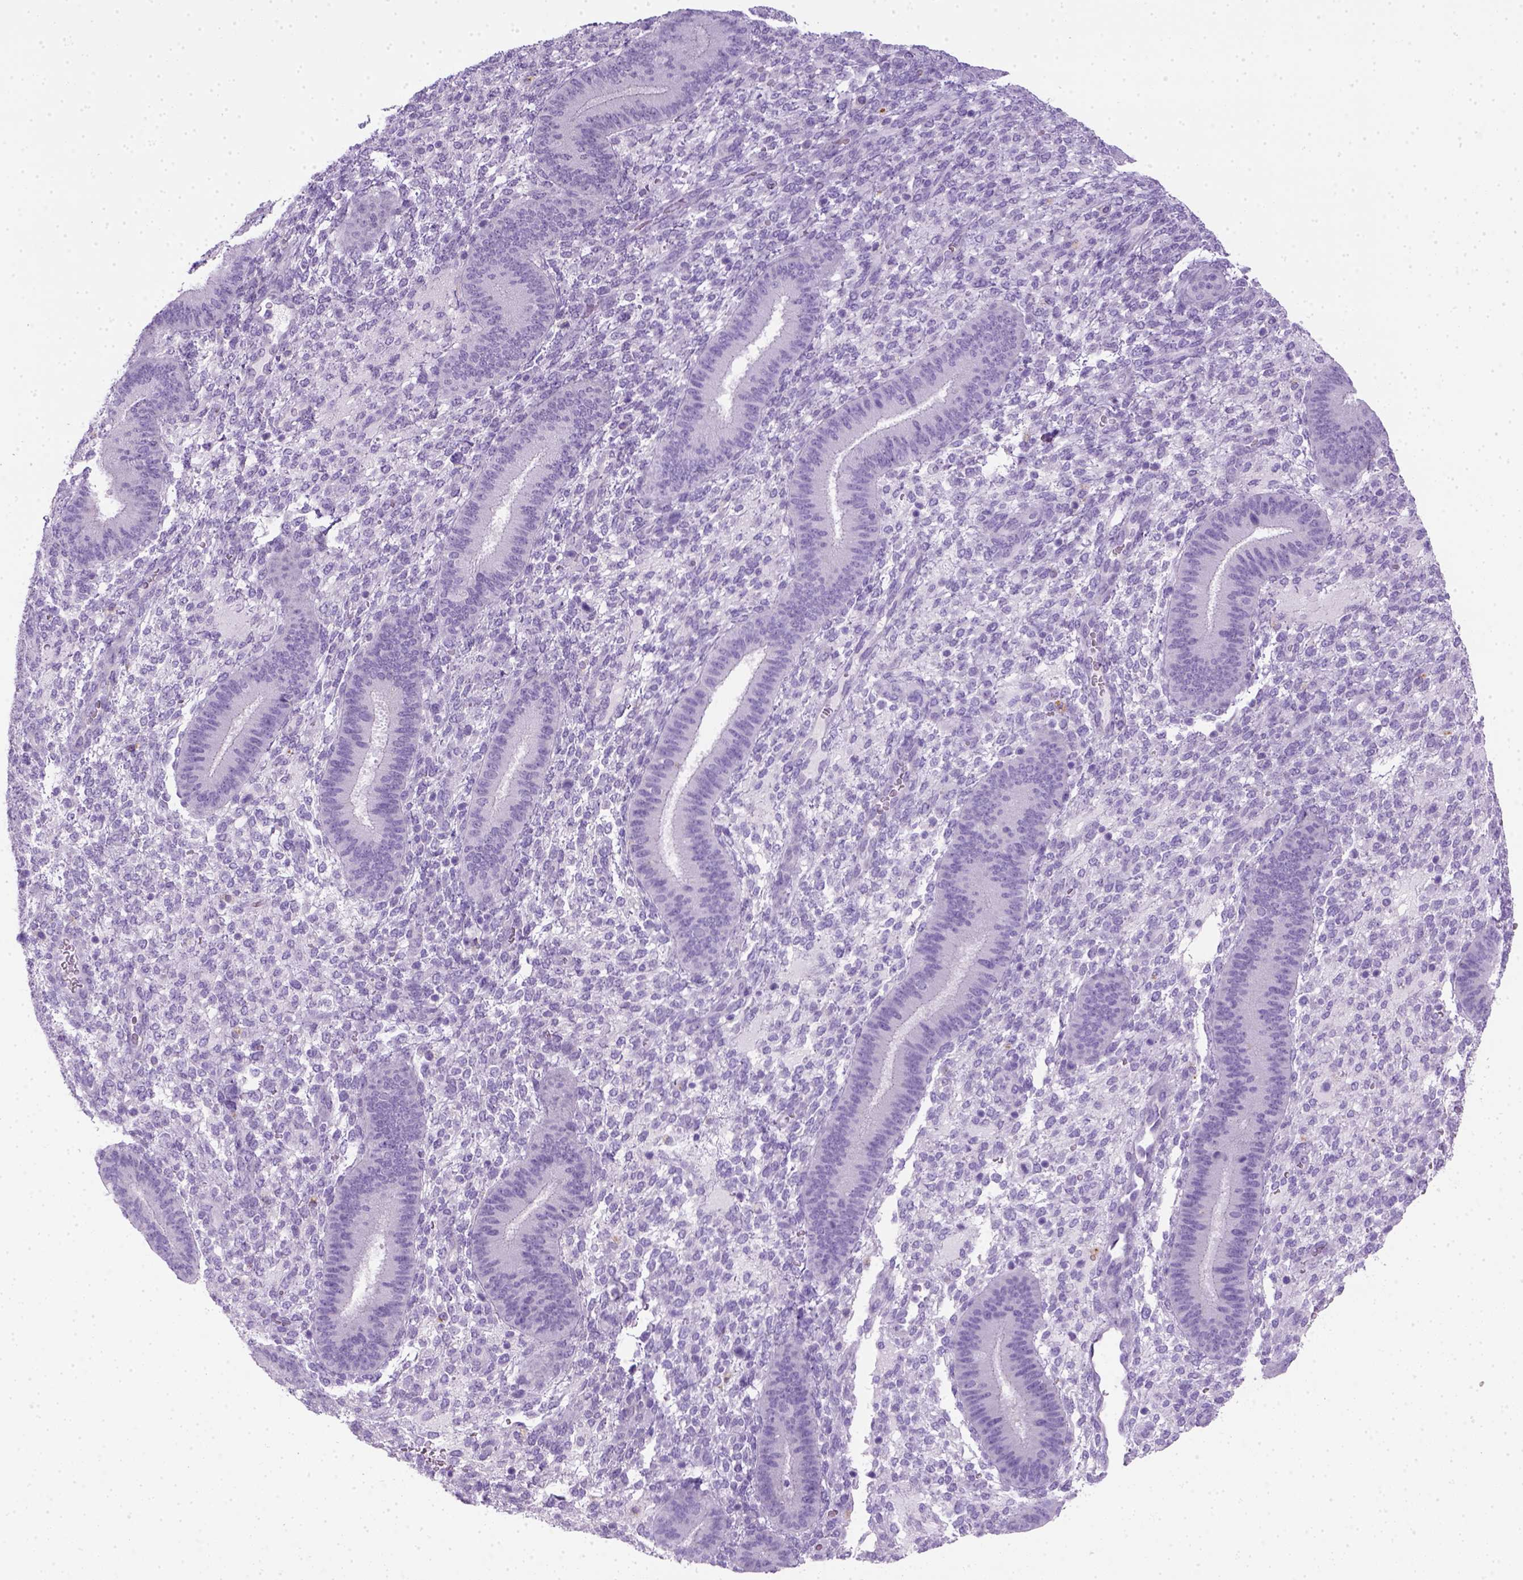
{"staining": {"intensity": "negative", "quantity": "none", "location": "none"}, "tissue": "endometrium", "cell_type": "Cells in endometrial stroma", "image_type": "normal", "snomed": [{"axis": "morphology", "description": "Normal tissue, NOS"}, {"axis": "topography", "description": "Endometrium"}], "caption": "IHC photomicrograph of normal endometrium: human endometrium stained with DAB displays no significant protein expression in cells in endometrial stroma.", "gene": "KRT71", "patient": {"sex": "female", "age": 39}}